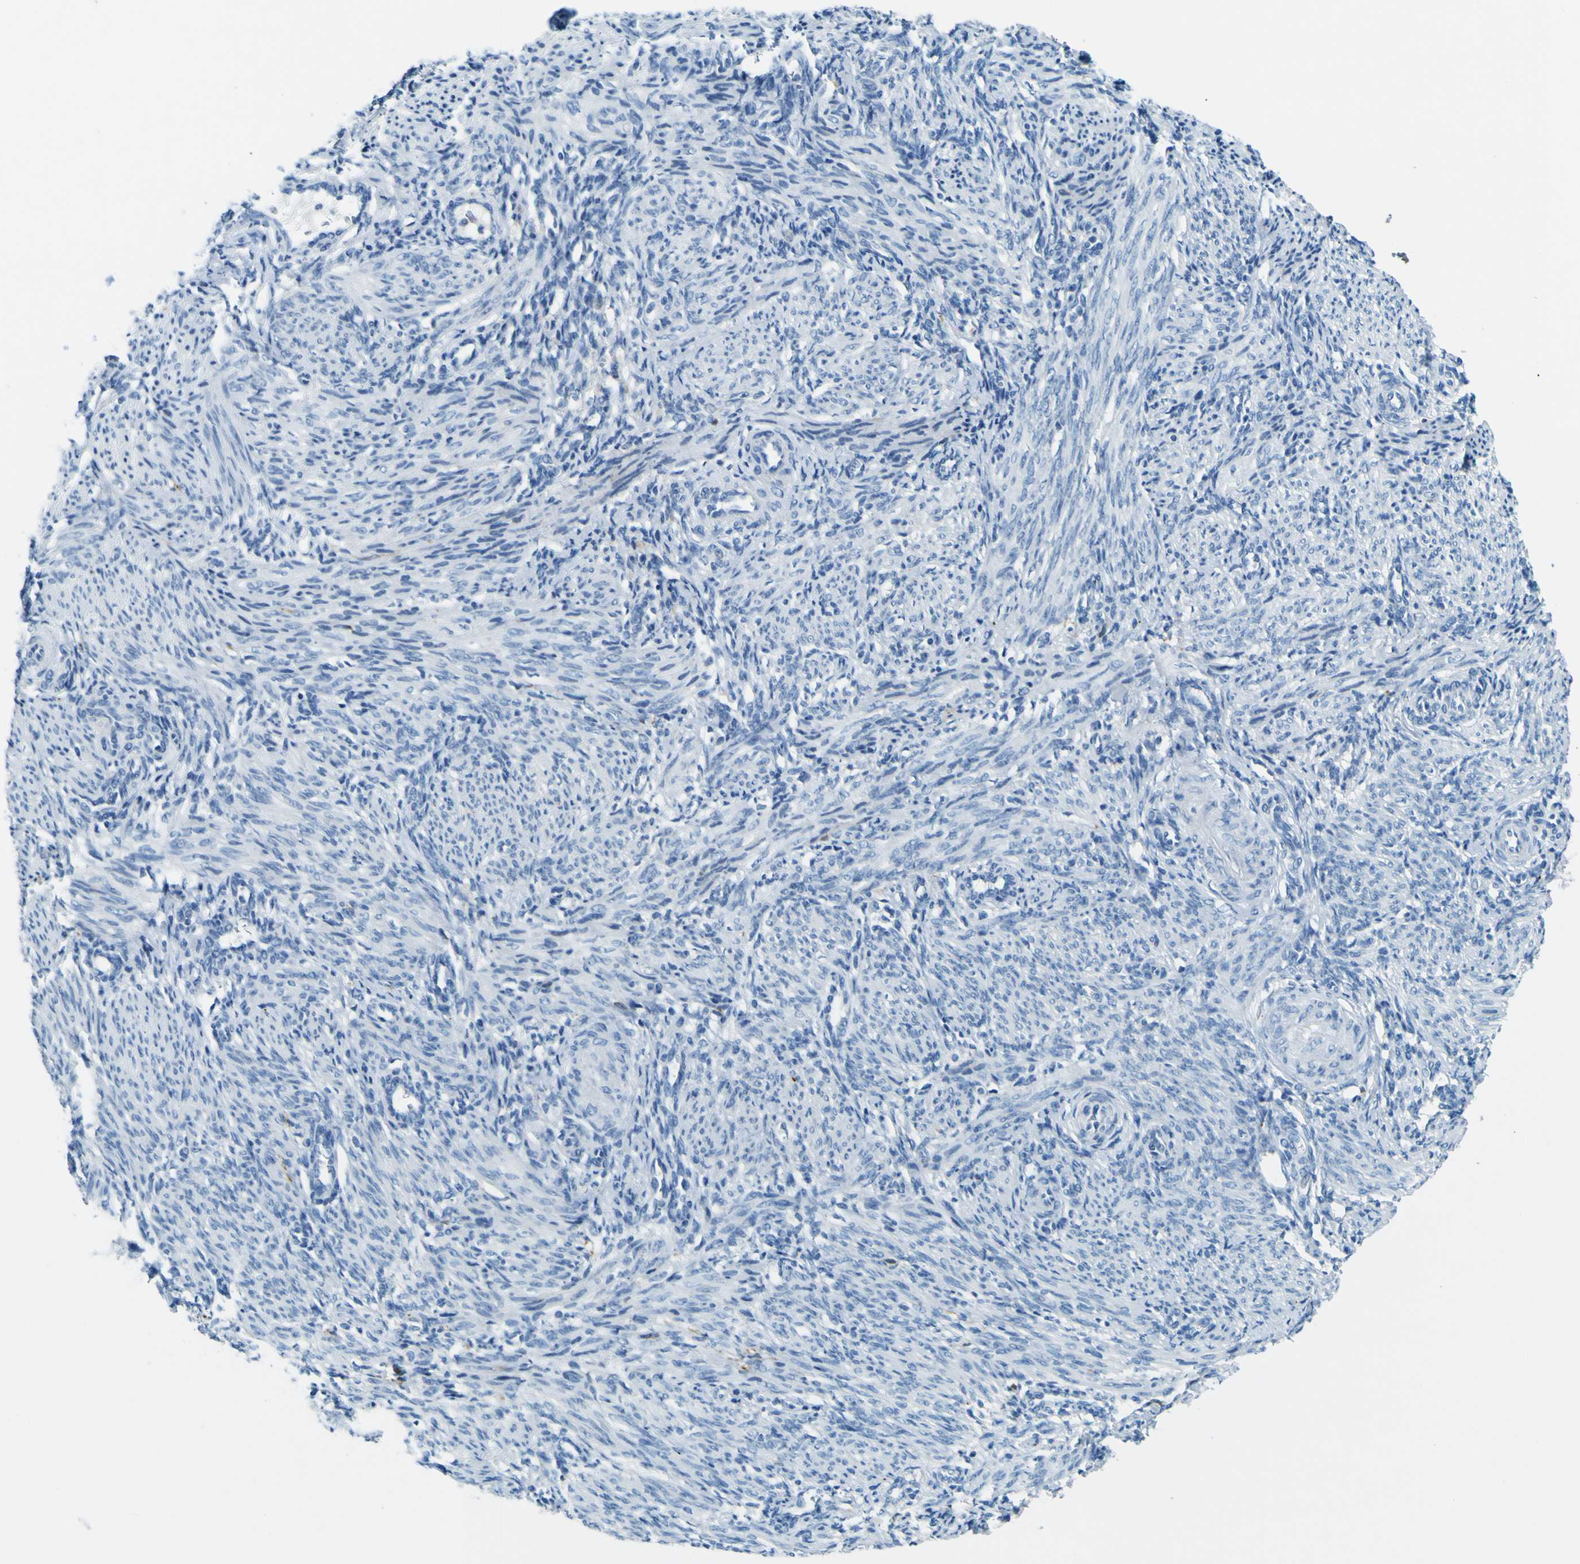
{"staining": {"intensity": "negative", "quantity": "none", "location": "none"}, "tissue": "smooth muscle", "cell_type": "Smooth muscle cells", "image_type": "normal", "snomed": [{"axis": "morphology", "description": "Normal tissue, NOS"}, {"axis": "topography", "description": "Endometrium"}], "caption": "High magnification brightfield microscopy of benign smooth muscle stained with DAB (3,3'-diaminobenzidine) (brown) and counterstained with hematoxylin (blue): smooth muscle cells show no significant positivity. (Stains: DAB immunohistochemistry with hematoxylin counter stain, Microscopy: brightfield microscopy at high magnification).", "gene": "SORCS1", "patient": {"sex": "female", "age": 33}}